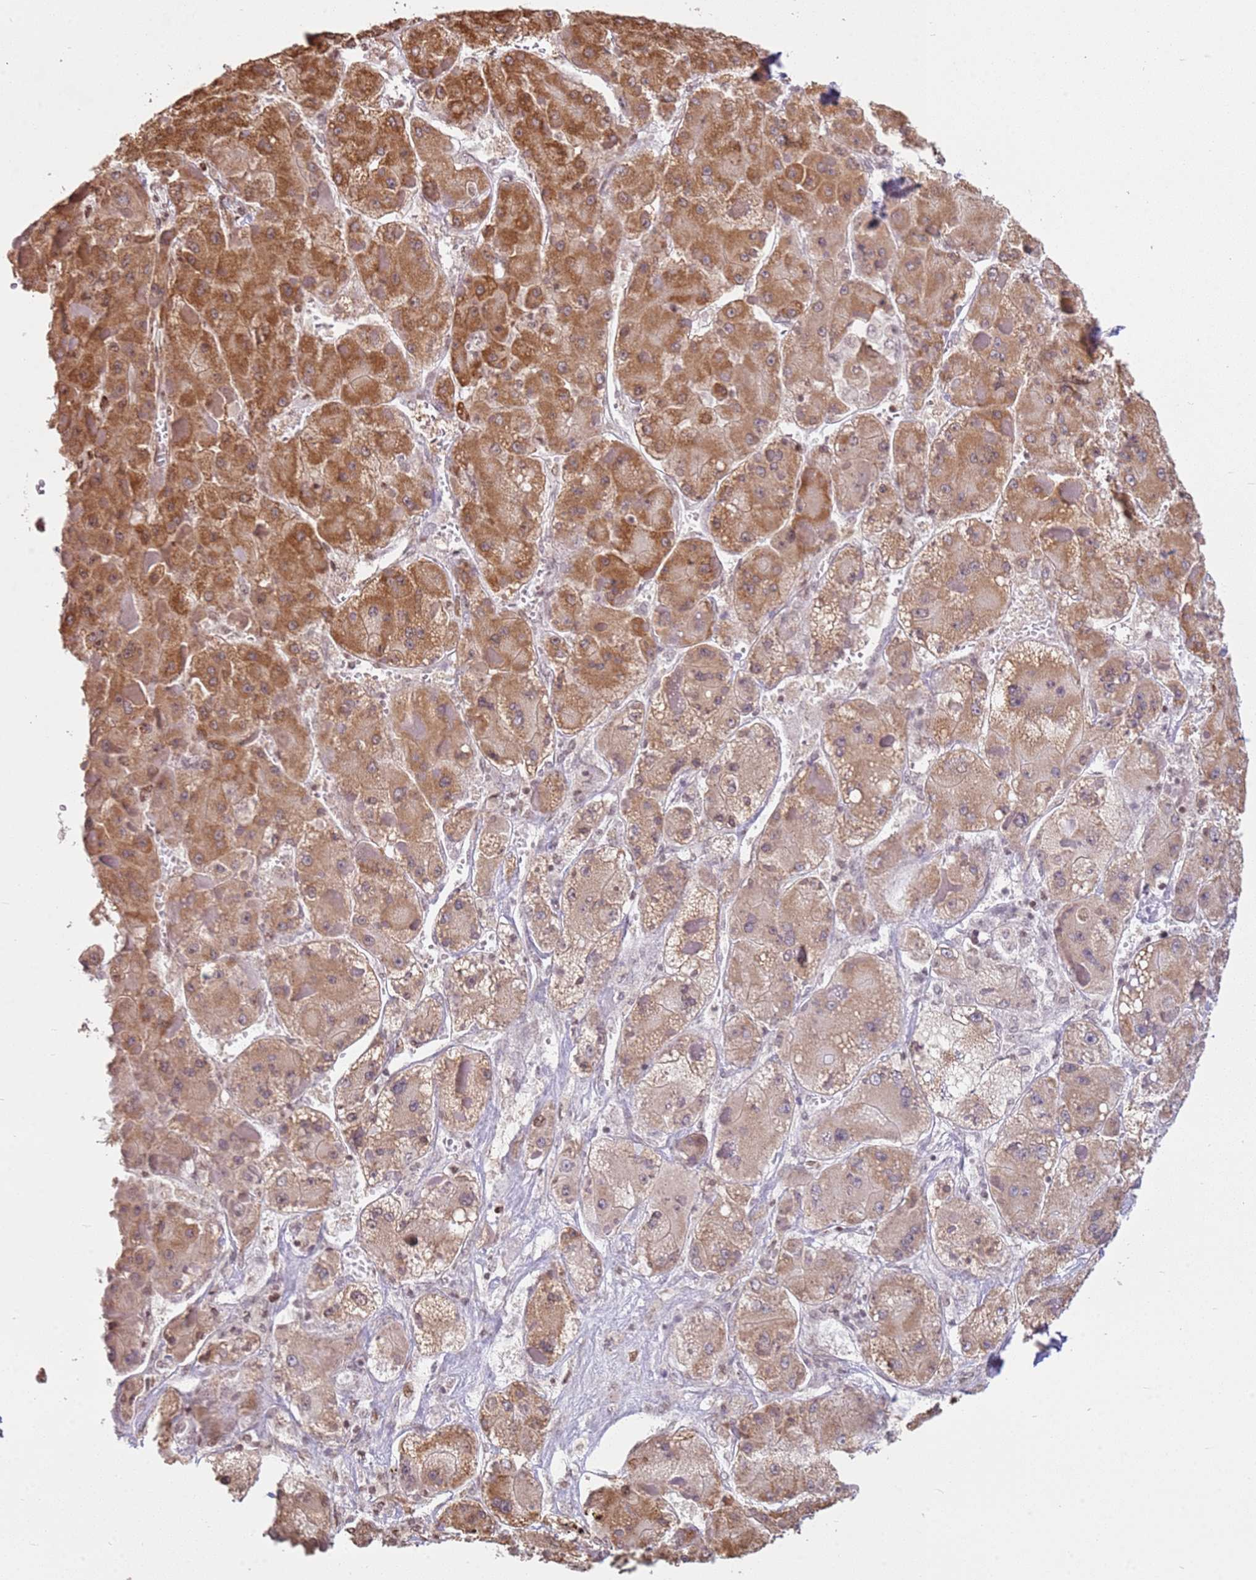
{"staining": {"intensity": "strong", "quantity": "25%-75%", "location": "cytoplasmic/membranous"}, "tissue": "liver cancer", "cell_type": "Tumor cells", "image_type": "cancer", "snomed": [{"axis": "morphology", "description": "Carcinoma, Hepatocellular, NOS"}, {"axis": "topography", "description": "Liver"}], "caption": "Immunohistochemical staining of human hepatocellular carcinoma (liver) exhibits high levels of strong cytoplasmic/membranous protein staining in approximately 25%-75% of tumor cells.", "gene": "SCAF1", "patient": {"sex": "female", "age": 73}}